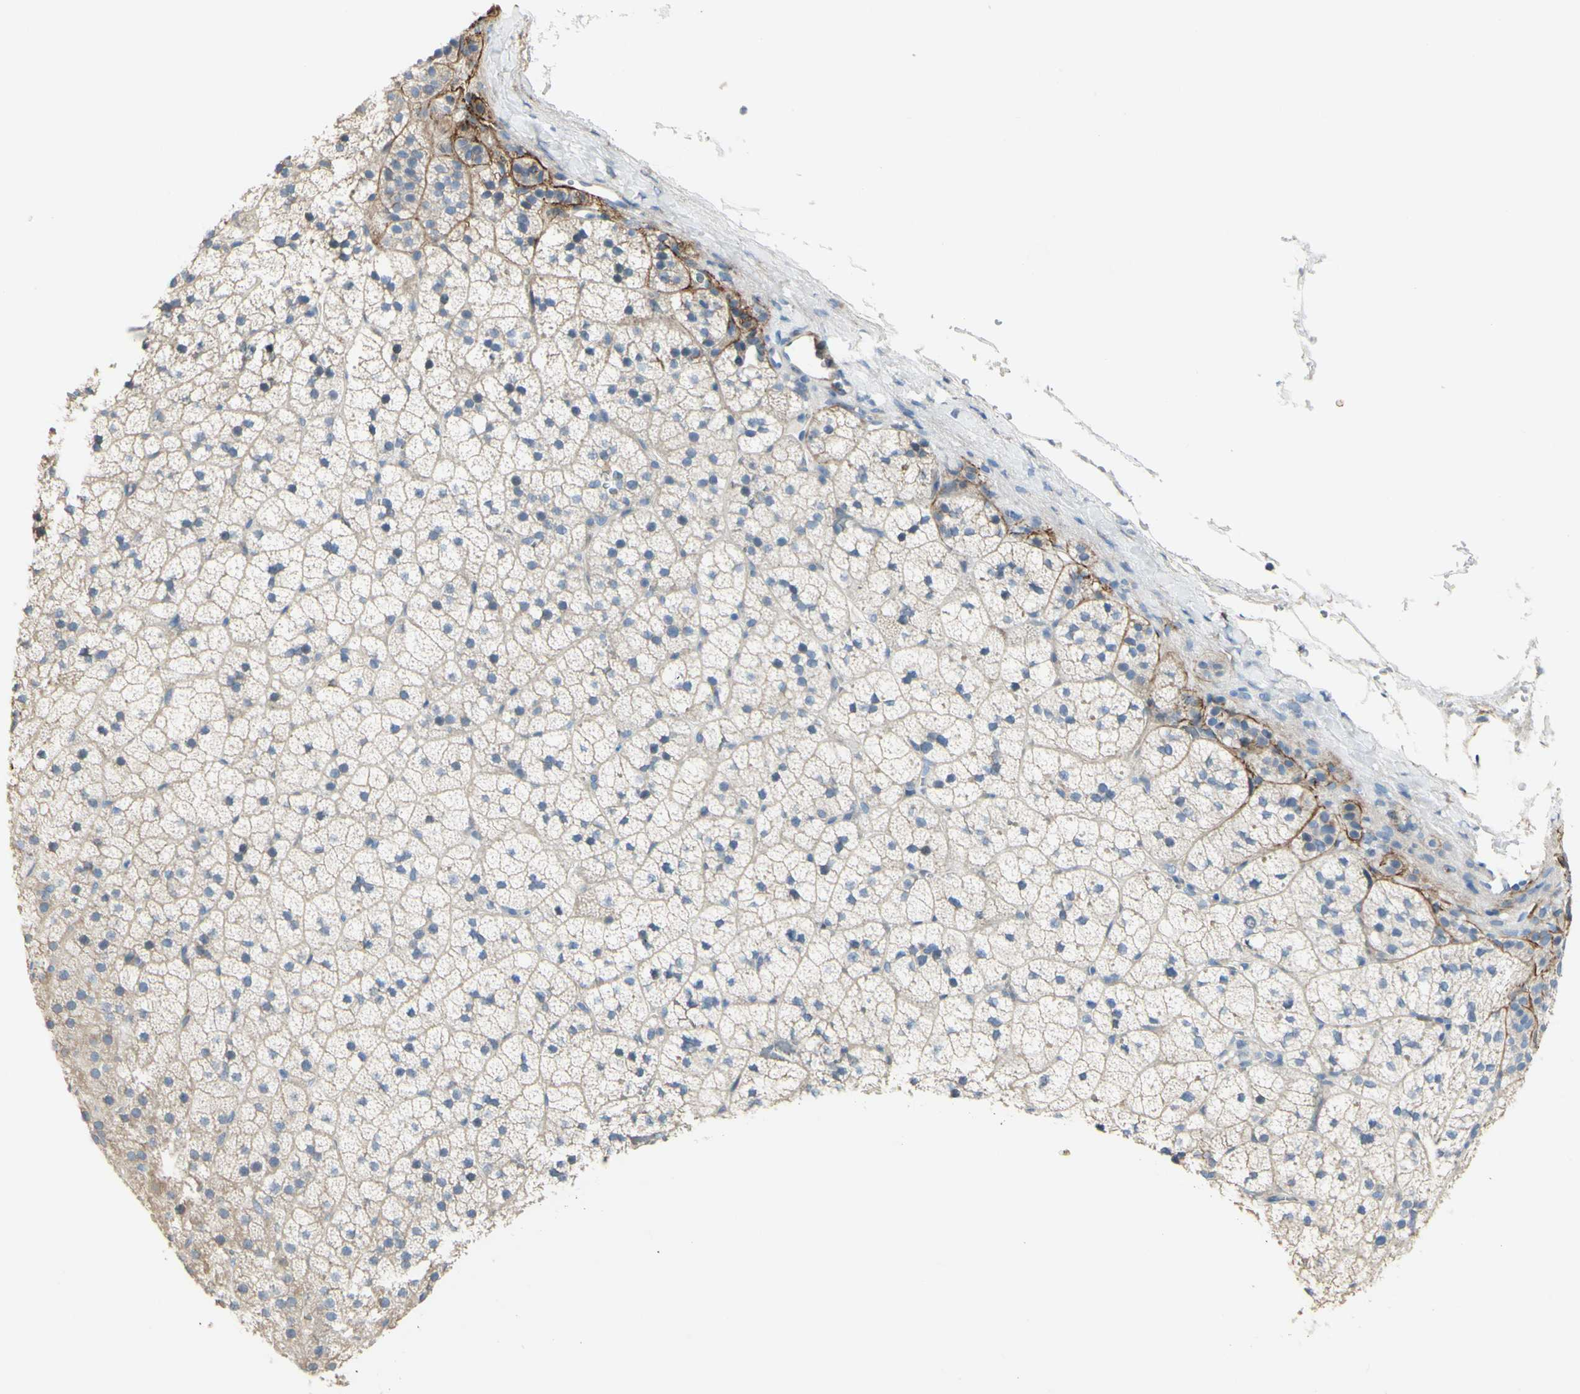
{"staining": {"intensity": "weak", "quantity": "25%-75%", "location": "cytoplasmic/membranous"}, "tissue": "adrenal gland", "cell_type": "Glandular cells", "image_type": "normal", "snomed": [{"axis": "morphology", "description": "Normal tissue, NOS"}, {"axis": "topography", "description": "Adrenal gland"}], "caption": "Protein expression analysis of benign human adrenal gland reveals weak cytoplasmic/membranous staining in about 25%-75% of glandular cells.", "gene": "NCBP2L", "patient": {"sex": "male", "age": 35}}